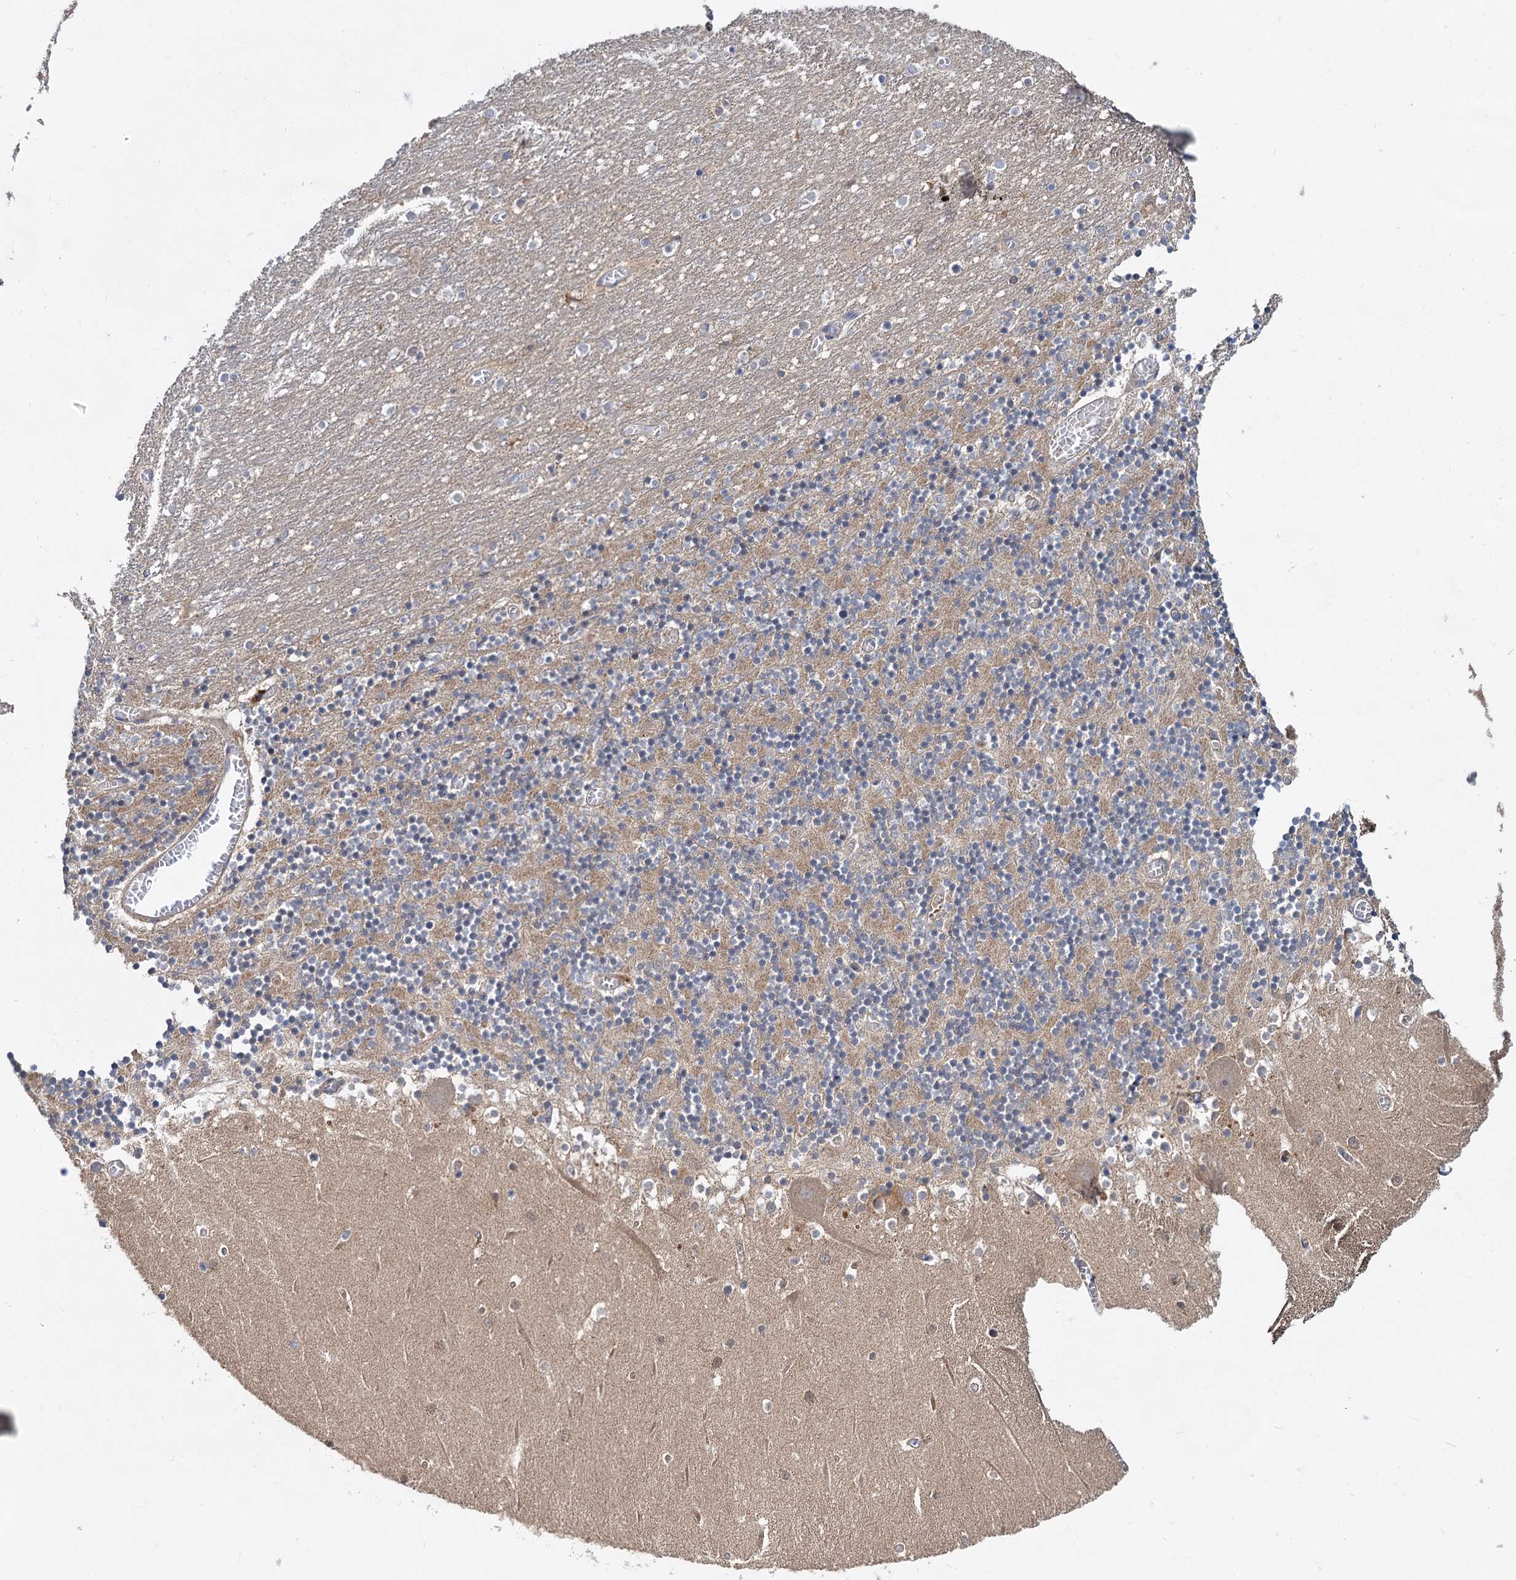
{"staining": {"intensity": "moderate", "quantity": "25%-75%", "location": "cytoplasmic/membranous"}, "tissue": "cerebellum", "cell_type": "Cells in granular layer", "image_type": "normal", "snomed": [{"axis": "morphology", "description": "Normal tissue, NOS"}, {"axis": "topography", "description": "Cerebellum"}], "caption": "Immunohistochemical staining of normal human cerebellum shows medium levels of moderate cytoplasmic/membranous expression in approximately 25%-75% of cells in granular layer. (IHC, brightfield microscopy, high magnification).", "gene": "ALKBH7", "patient": {"sex": "female", "age": 28}}